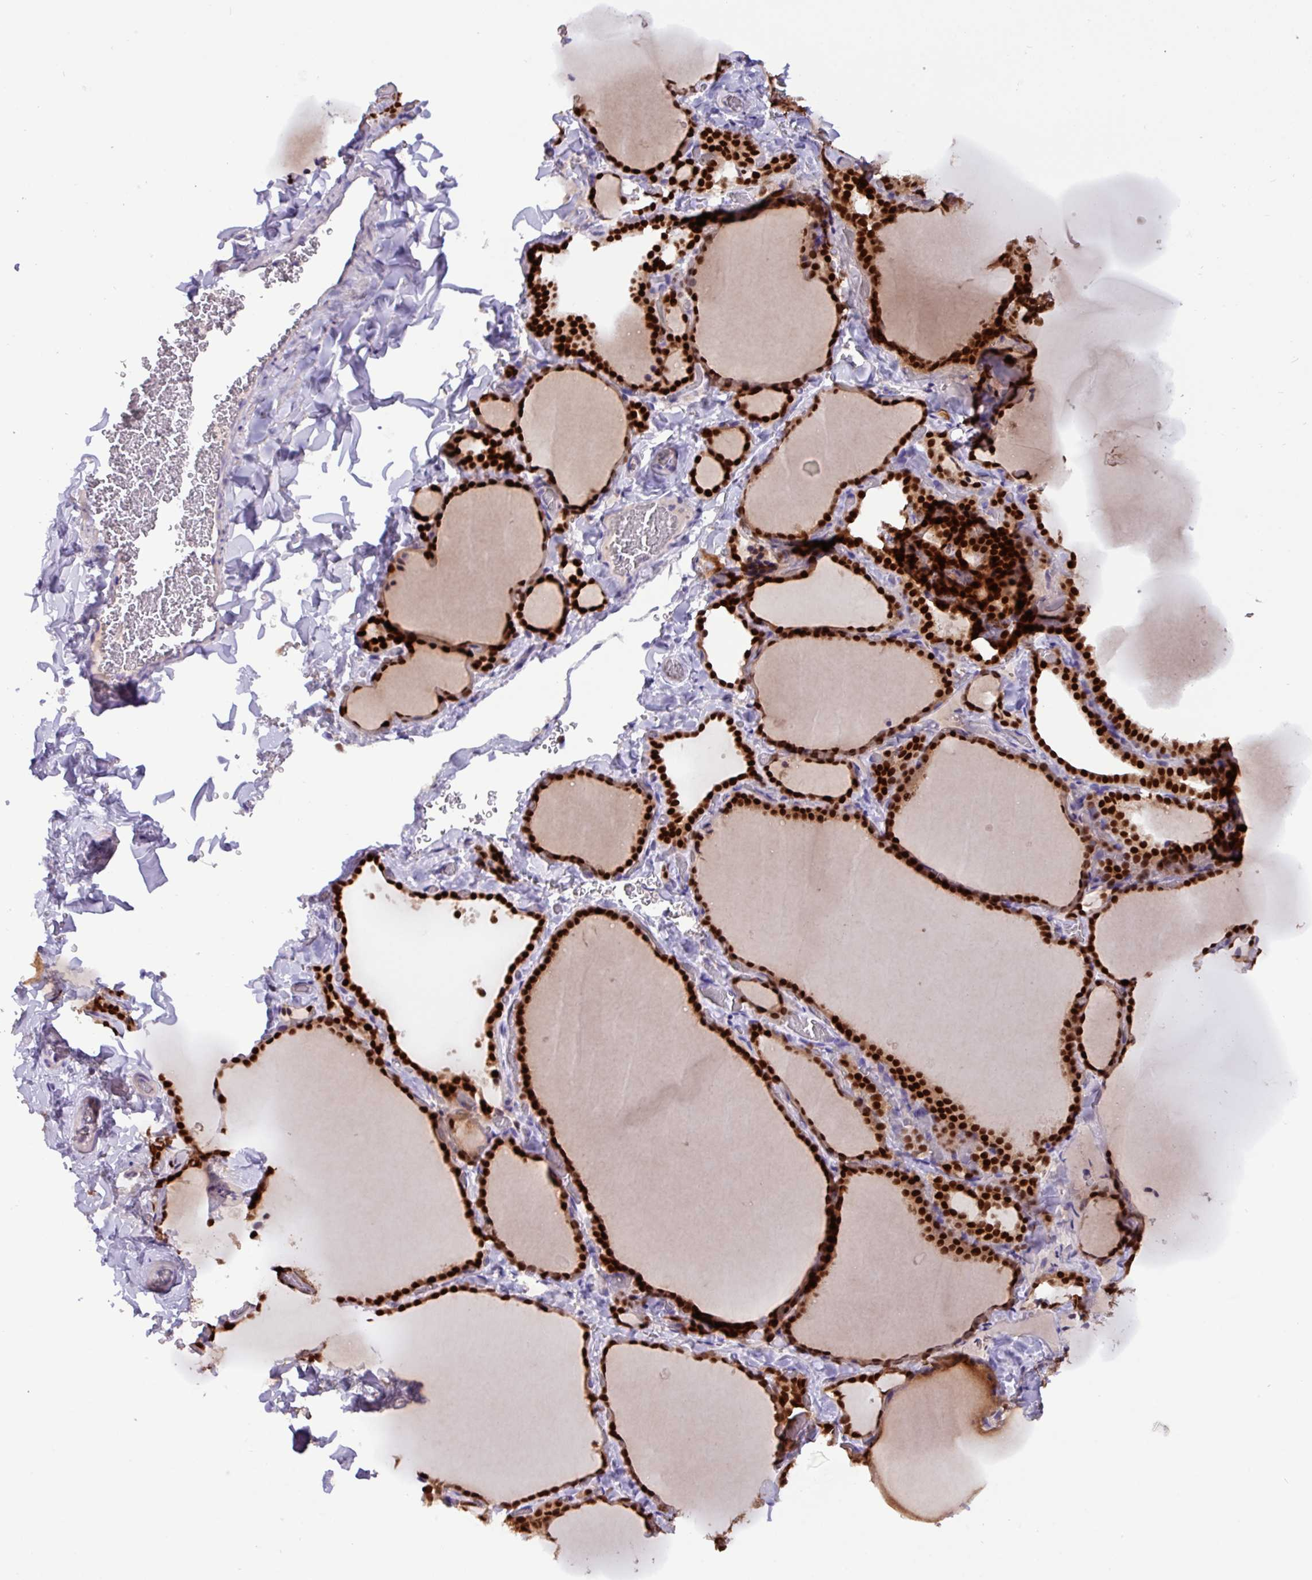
{"staining": {"intensity": "strong", "quantity": ">75%", "location": "nuclear"}, "tissue": "thyroid gland", "cell_type": "Glandular cells", "image_type": "normal", "snomed": [{"axis": "morphology", "description": "Normal tissue, NOS"}, {"axis": "topography", "description": "Thyroid gland"}], "caption": "Immunohistochemical staining of unremarkable human thyroid gland exhibits >75% levels of strong nuclear protein staining in about >75% of glandular cells.", "gene": "PAX8", "patient": {"sex": "female", "age": 22}}